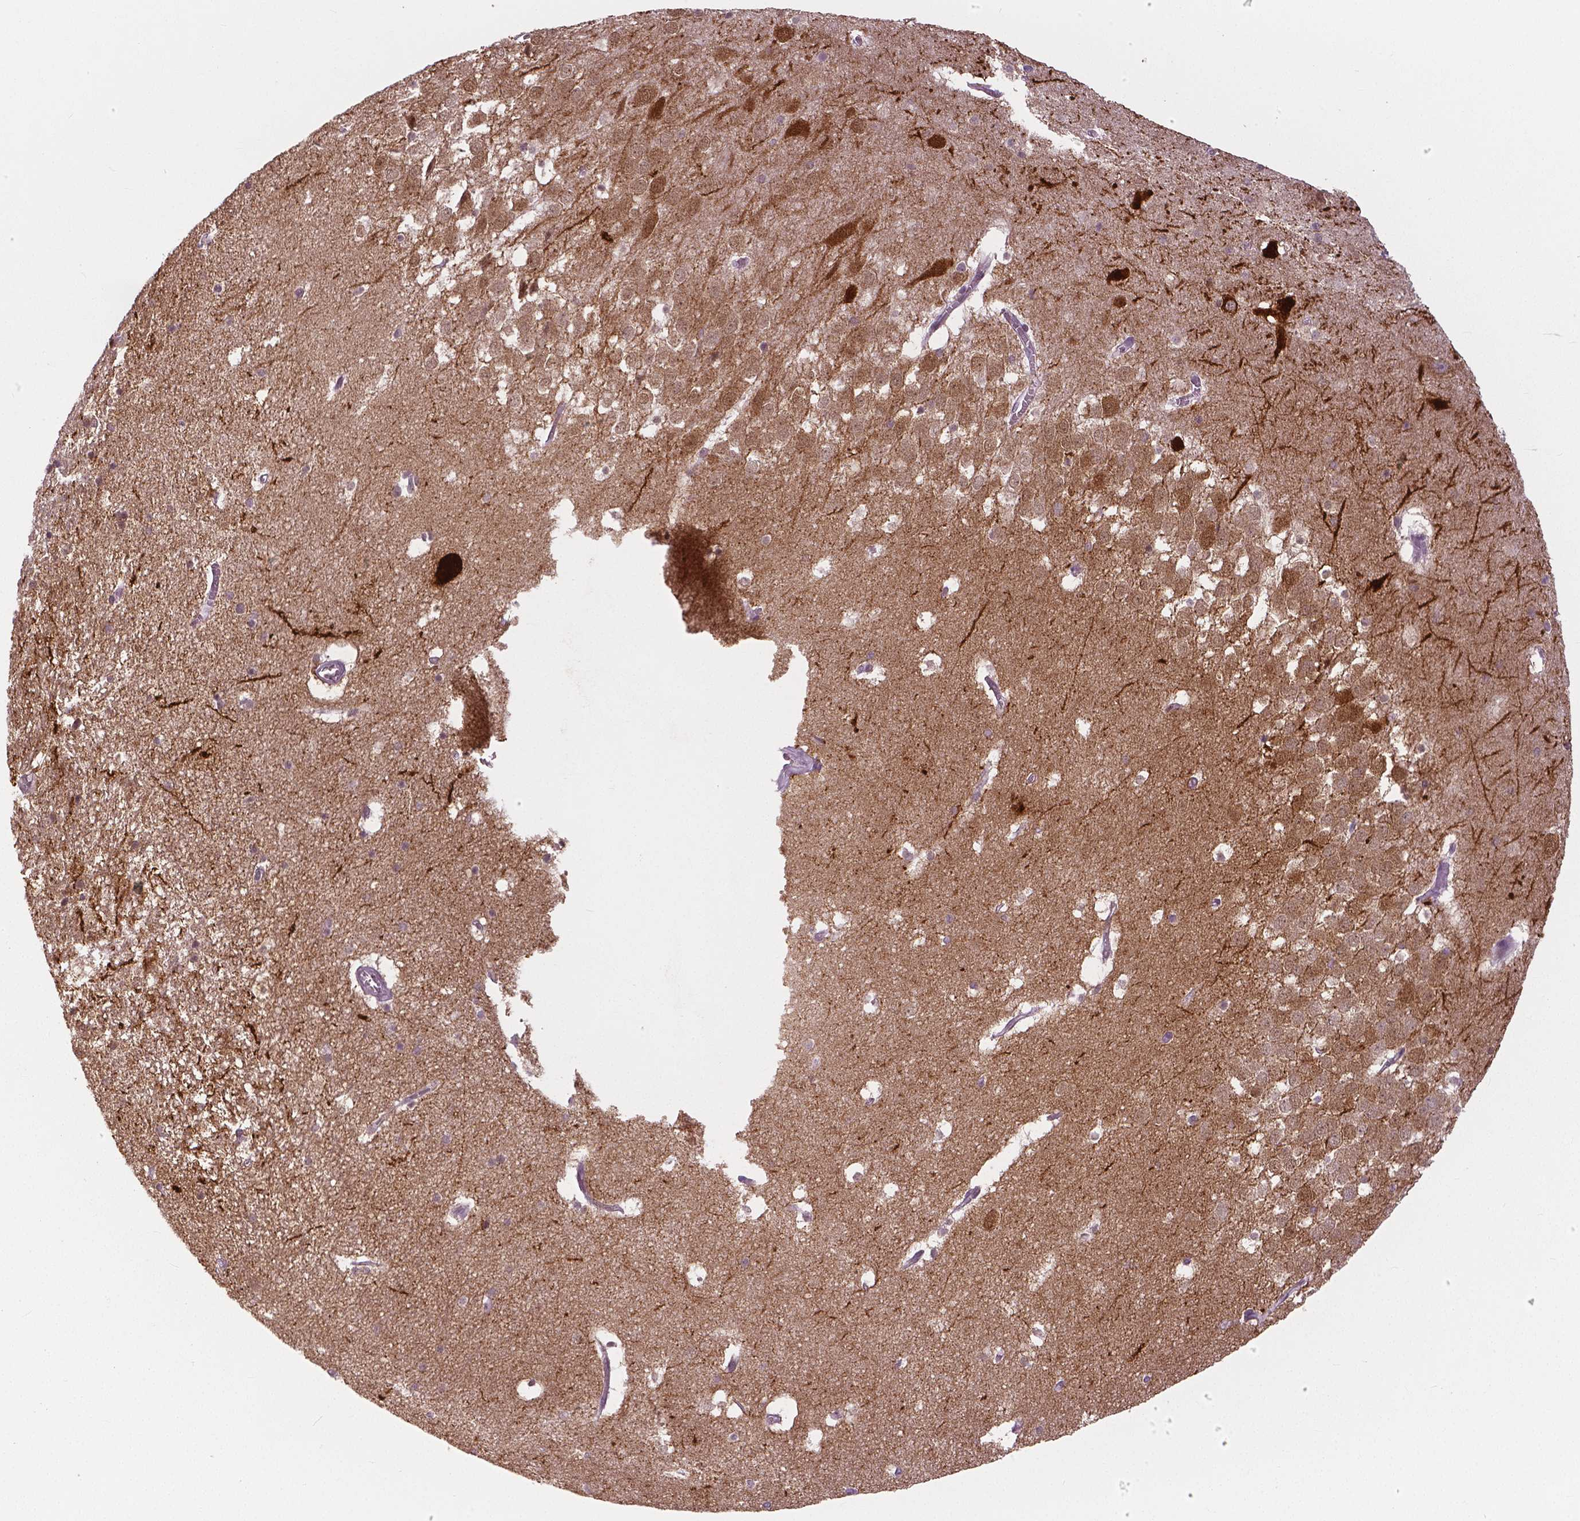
{"staining": {"intensity": "moderate", "quantity": ">75%", "location": "cytoplasmic/membranous,nuclear"}, "tissue": "hippocampus", "cell_type": "Glial cells", "image_type": "normal", "snomed": [{"axis": "morphology", "description": "Normal tissue, NOS"}, {"axis": "topography", "description": "Hippocampus"}], "caption": "A brown stain labels moderate cytoplasmic/membranous,nuclear expression of a protein in glial cells of normal human hippocampus.", "gene": "NECAB1", "patient": {"sex": "male", "age": 45}}